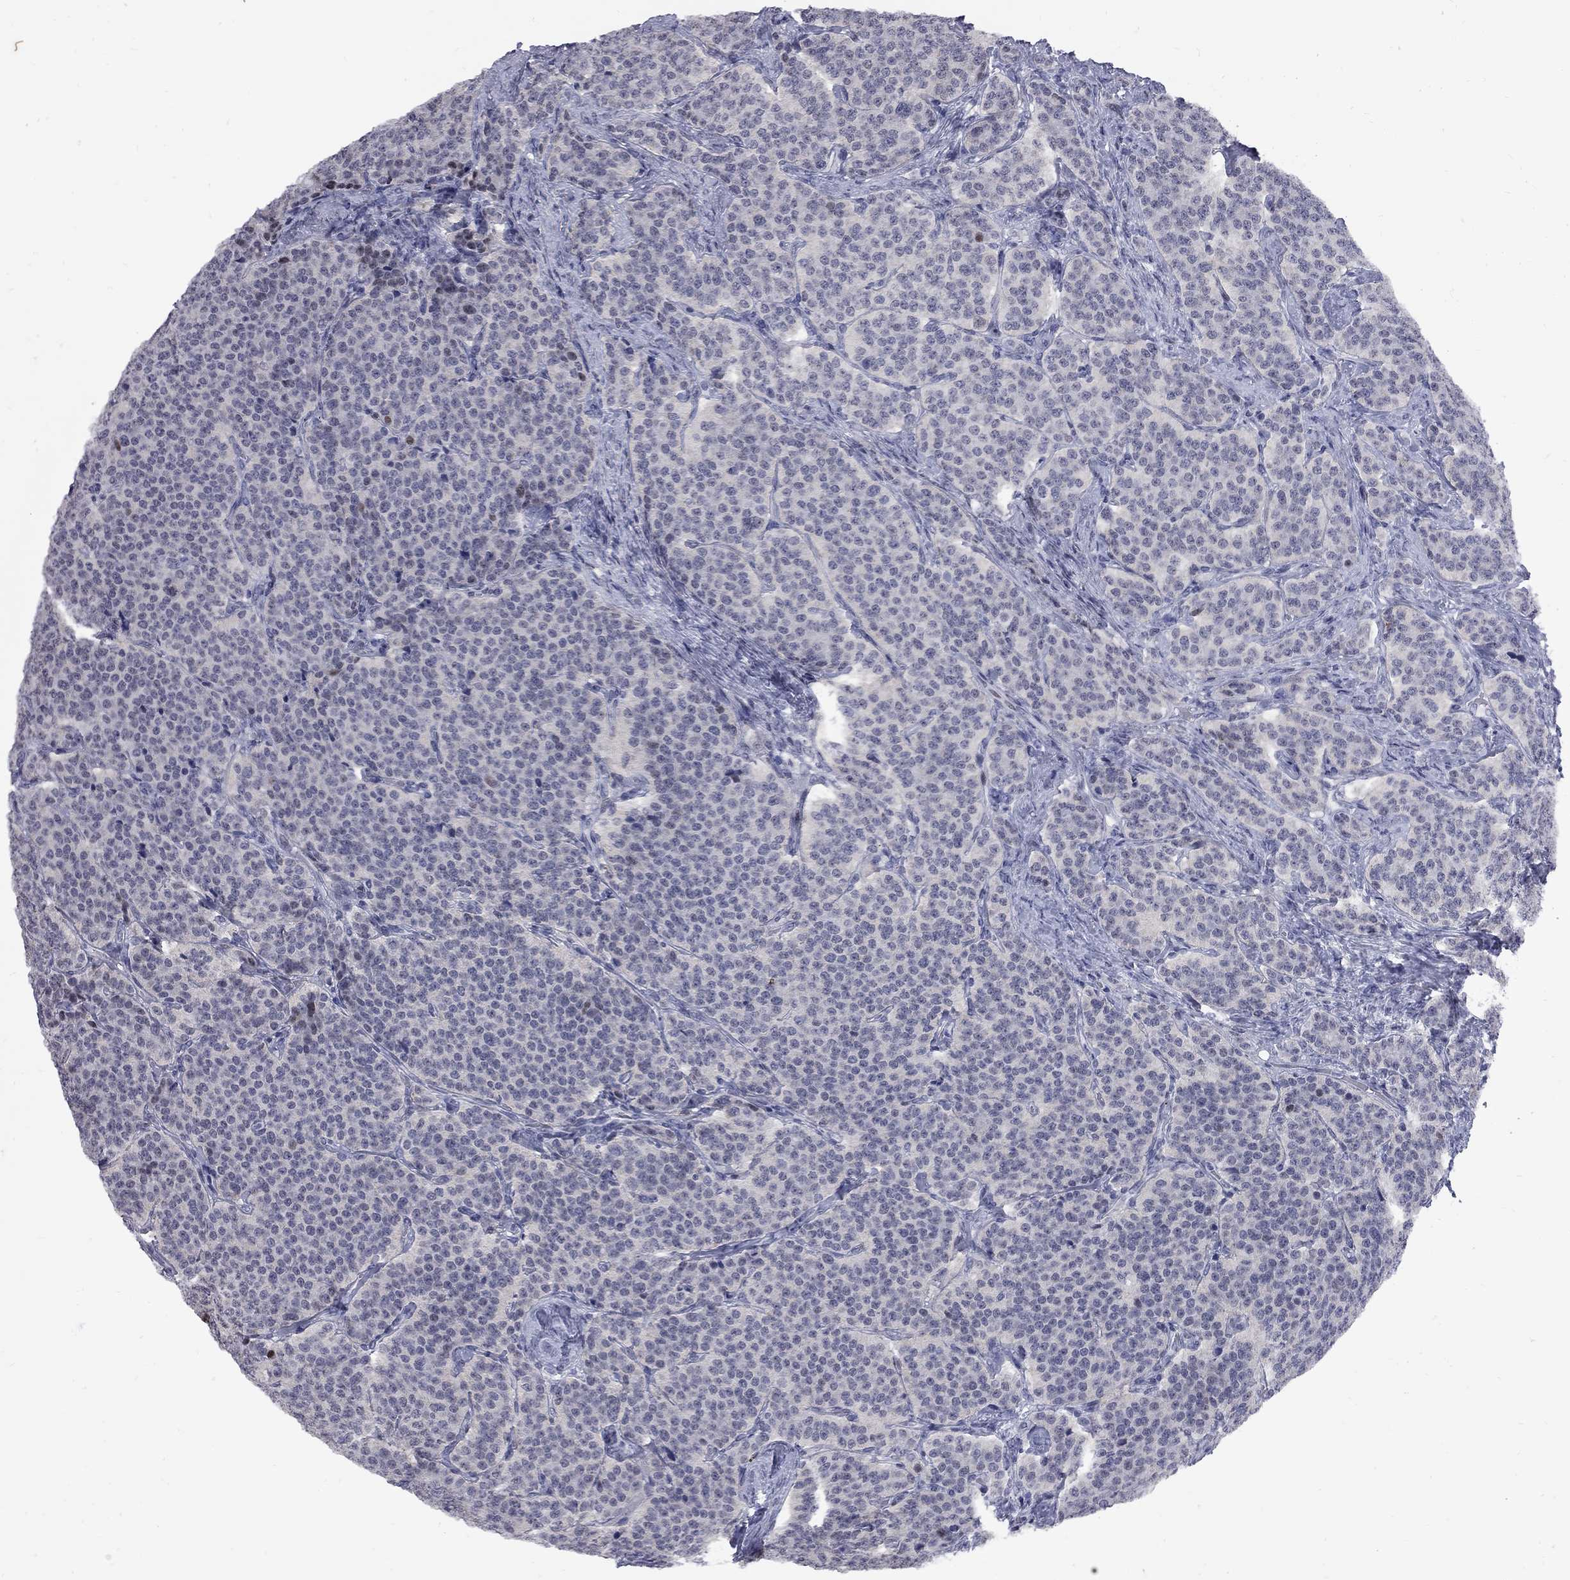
{"staining": {"intensity": "negative", "quantity": "none", "location": "none"}, "tissue": "carcinoid", "cell_type": "Tumor cells", "image_type": "cancer", "snomed": [{"axis": "morphology", "description": "Carcinoid, malignant, NOS"}, {"axis": "topography", "description": "Small intestine"}], "caption": "Protein analysis of carcinoid exhibits no significant staining in tumor cells.", "gene": "ZNF154", "patient": {"sex": "female", "age": 58}}